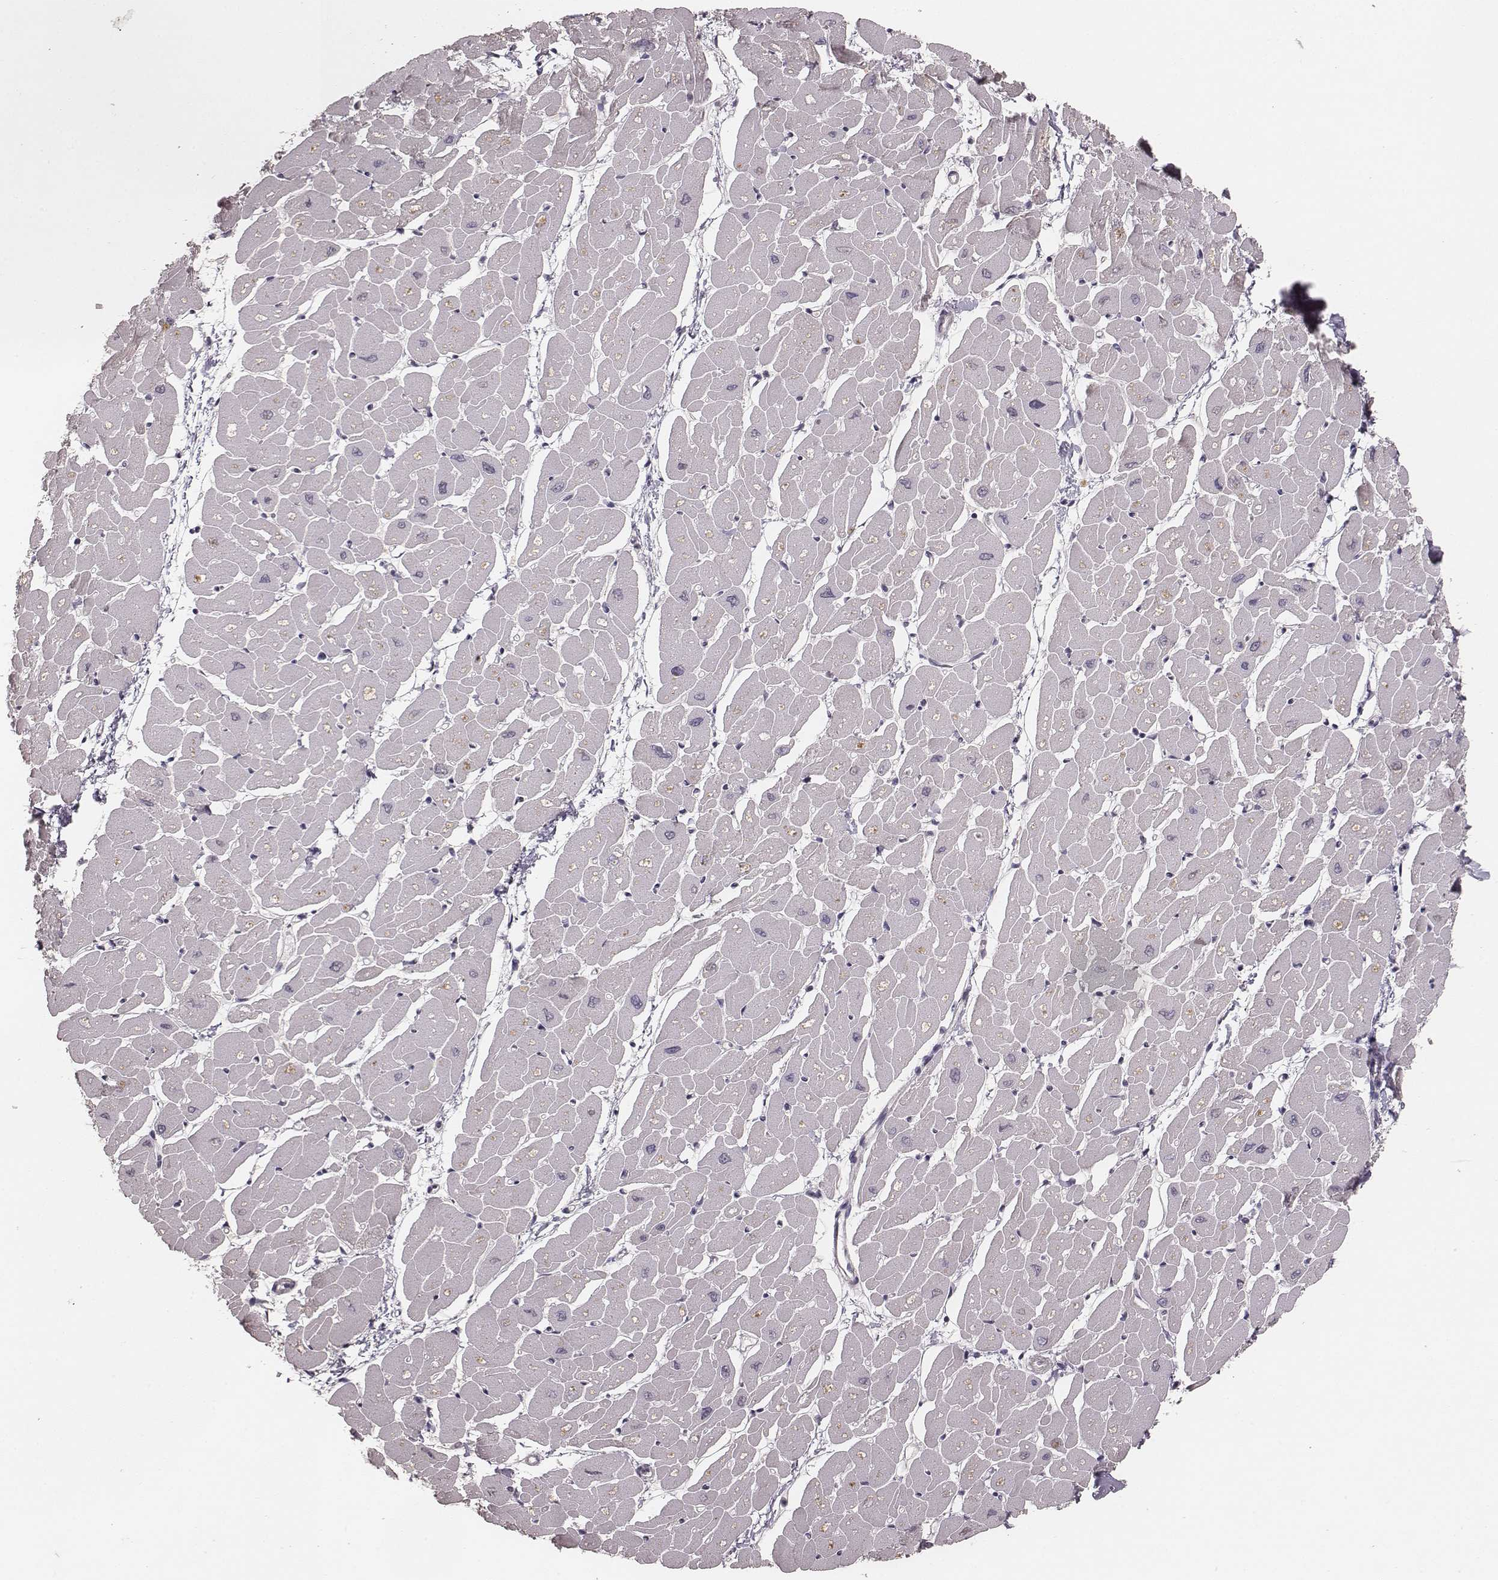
{"staining": {"intensity": "negative", "quantity": "none", "location": "none"}, "tissue": "heart muscle", "cell_type": "Cardiomyocytes", "image_type": "normal", "snomed": [{"axis": "morphology", "description": "Normal tissue, NOS"}, {"axis": "topography", "description": "Heart"}], "caption": "This is an immunohistochemistry (IHC) histopathology image of normal heart muscle. There is no staining in cardiomyocytes.", "gene": "LY6K", "patient": {"sex": "male", "age": 57}}